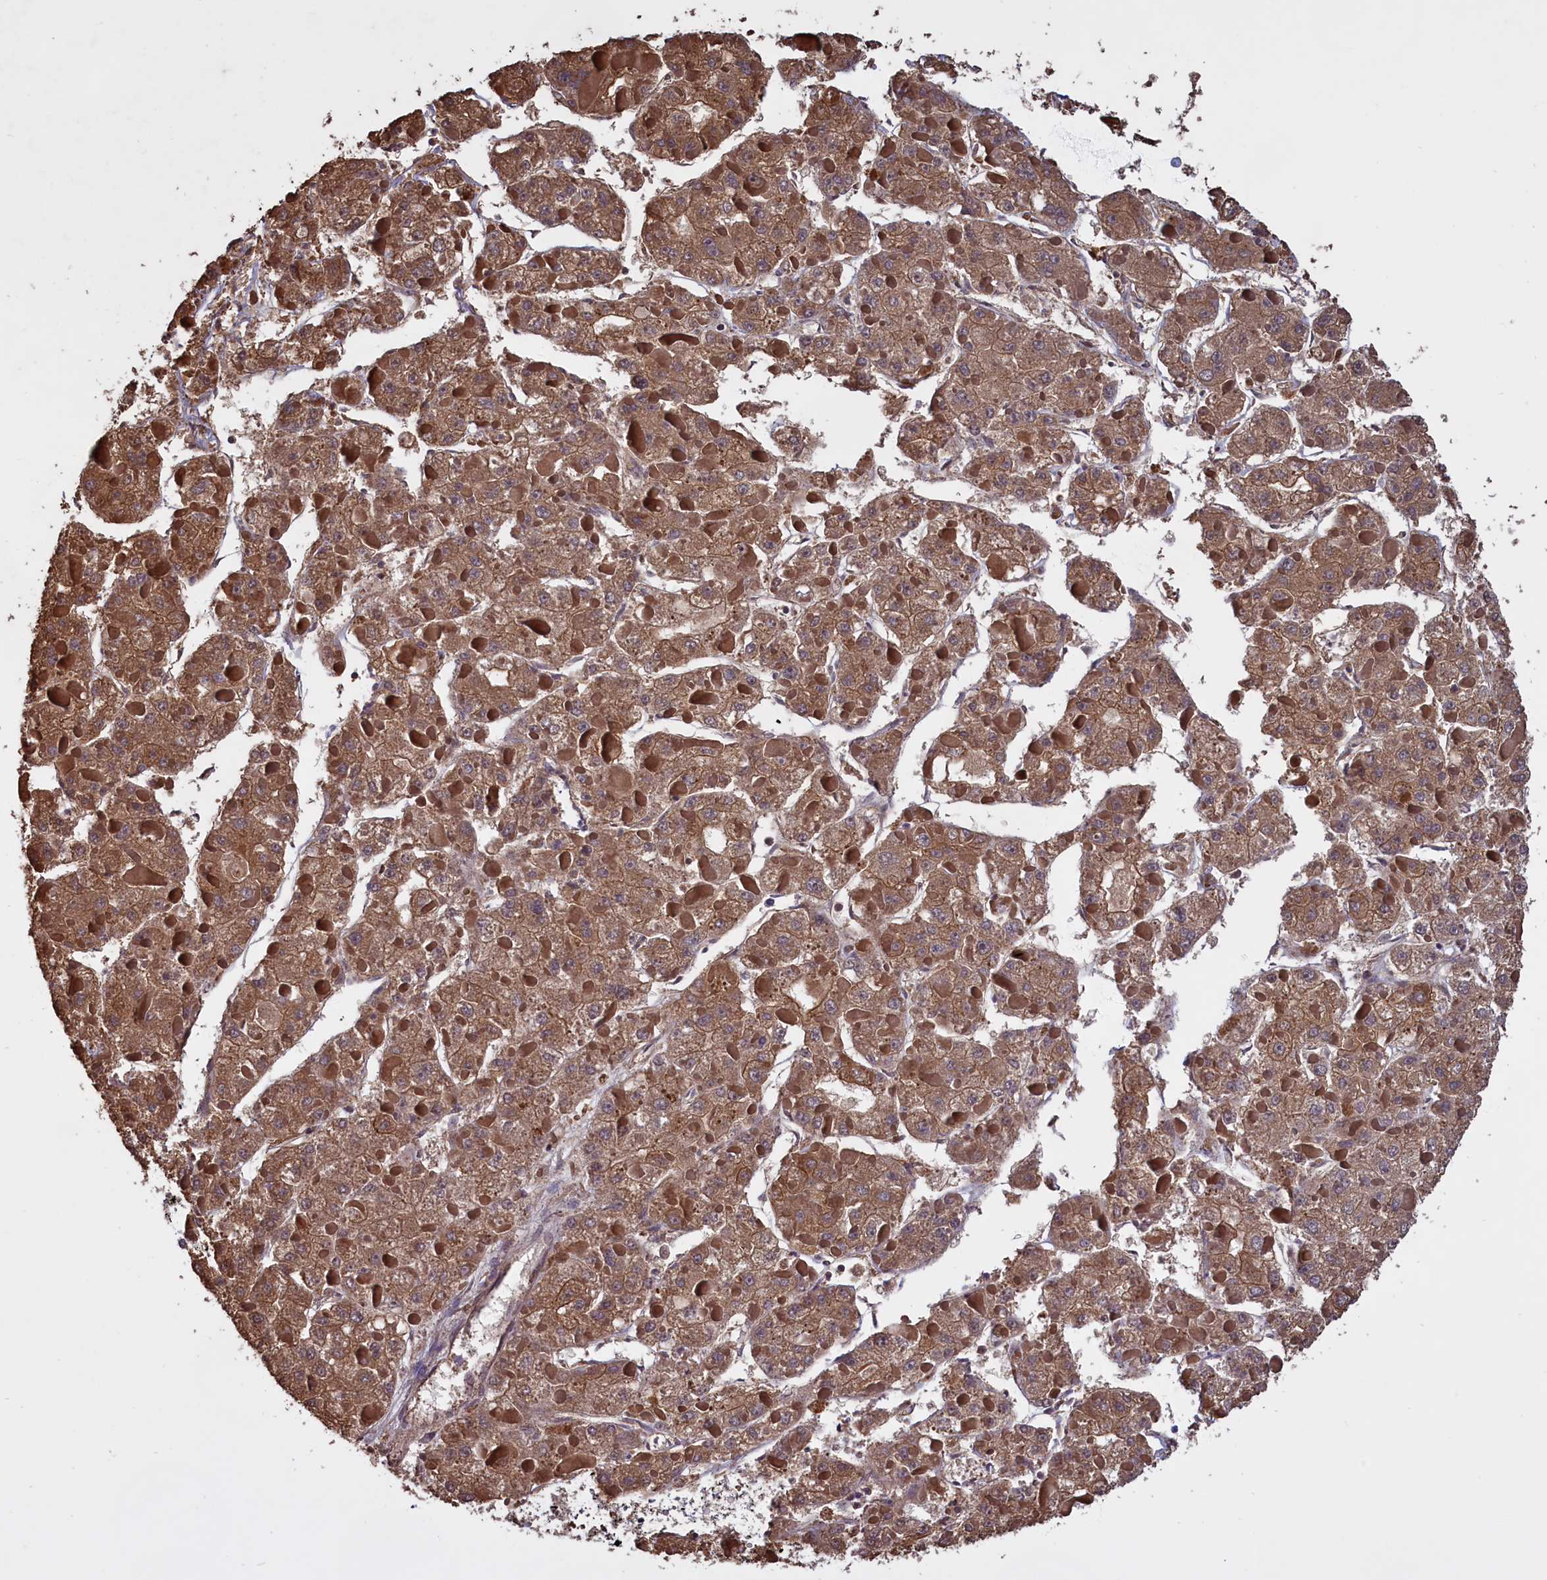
{"staining": {"intensity": "moderate", "quantity": ">75%", "location": "cytoplasmic/membranous"}, "tissue": "liver cancer", "cell_type": "Tumor cells", "image_type": "cancer", "snomed": [{"axis": "morphology", "description": "Carcinoma, Hepatocellular, NOS"}, {"axis": "topography", "description": "Liver"}], "caption": "Brown immunohistochemical staining in human liver hepatocellular carcinoma exhibits moderate cytoplasmic/membranous staining in approximately >75% of tumor cells.", "gene": "DENND1B", "patient": {"sex": "female", "age": 73}}